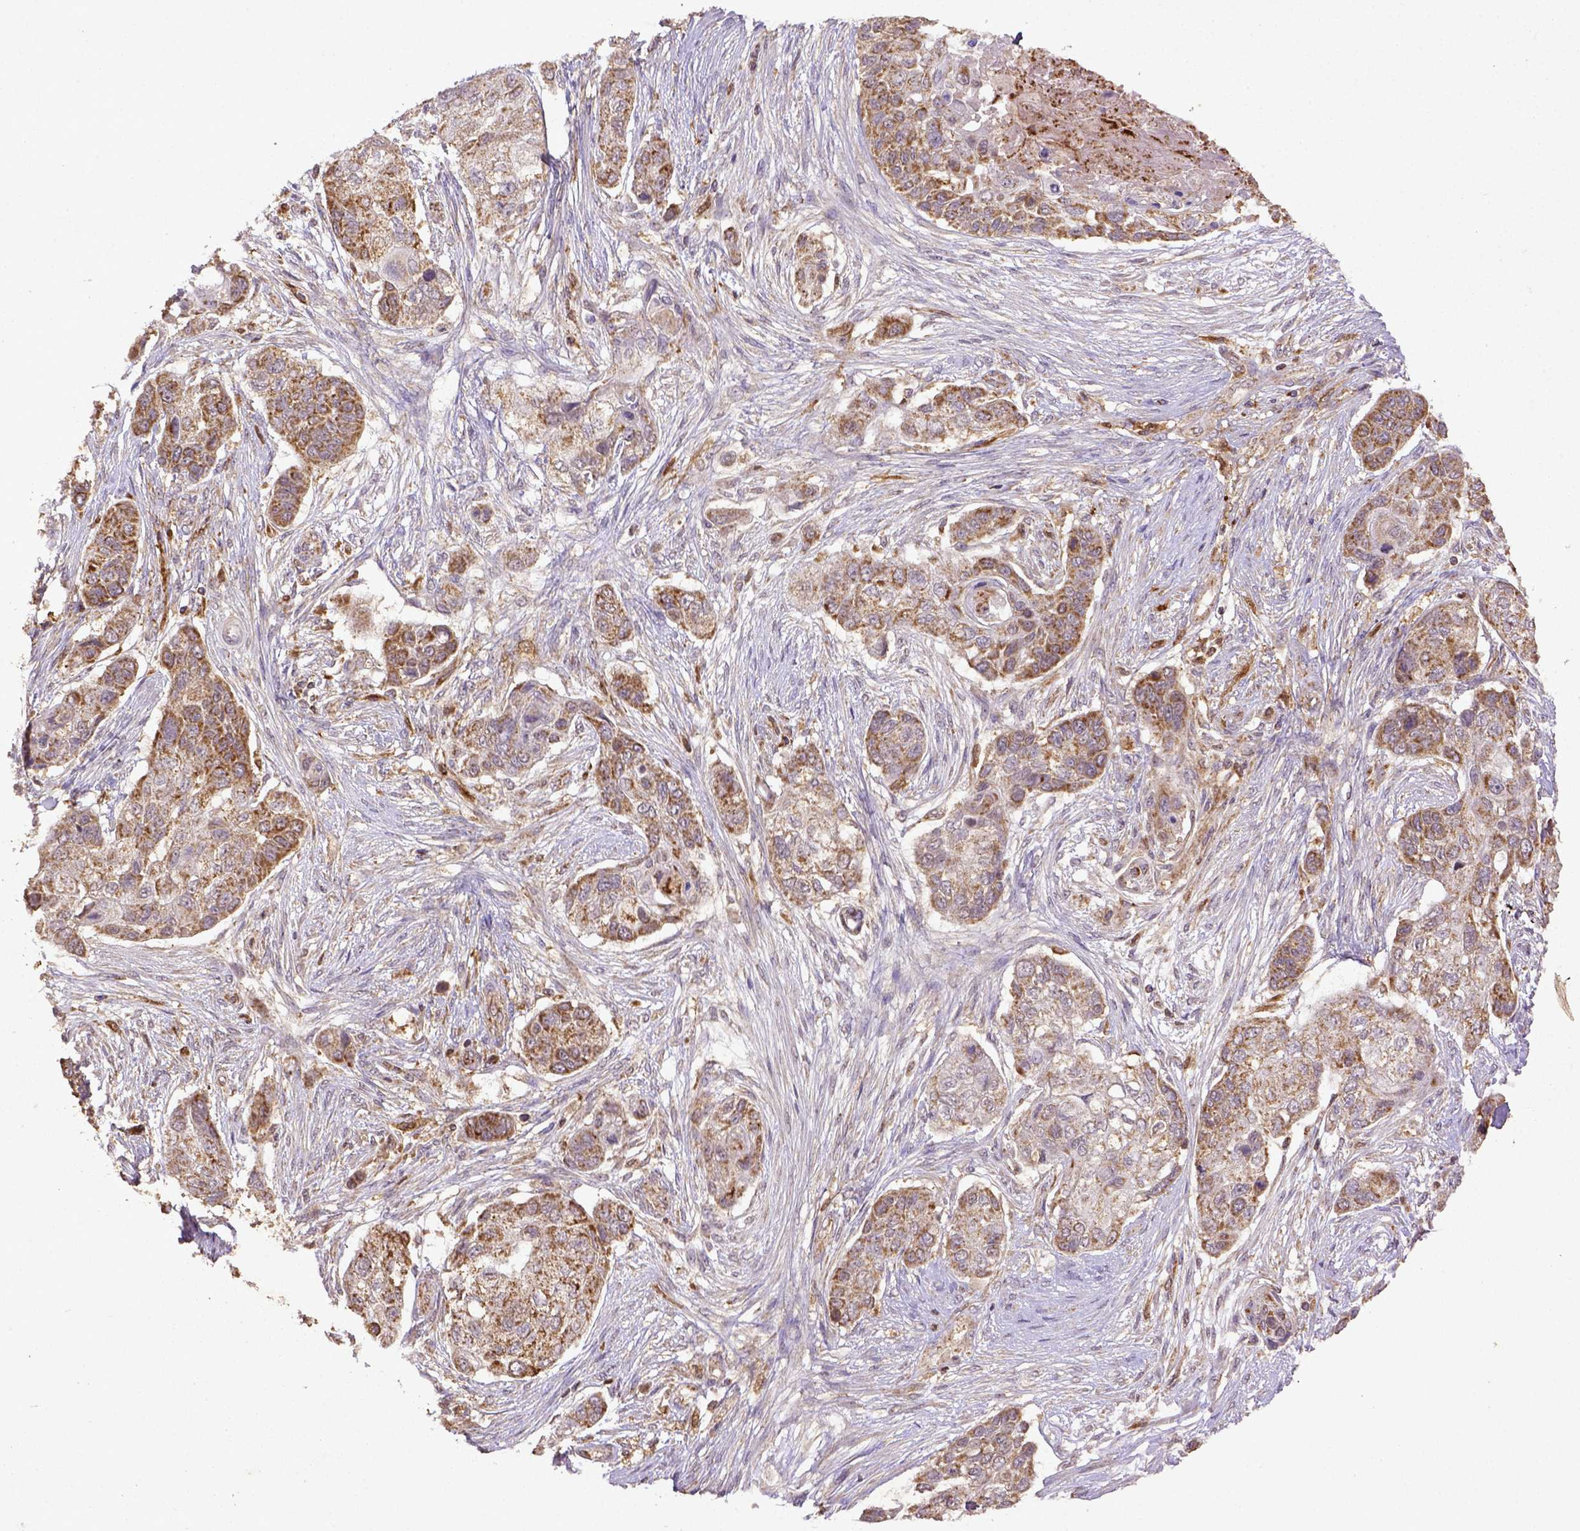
{"staining": {"intensity": "moderate", "quantity": ">75%", "location": "cytoplasmic/membranous"}, "tissue": "lung cancer", "cell_type": "Tumor cells", "image_type": "cancer", "snomed": [{"axis": "morphology", "description": "Squamous cell carcinoma, NOS"}, {"axis": "topography", "description": "Lung"}], "caption": "Brown immunohistochemical staining in human squamous cell carcinoma (lung) exhibits moderate cytoplasmic/membranous expression in approximately >75% of tumor cells.", "gene": "MT-CO1", "patient": {"sex": "male", "age": 69}}